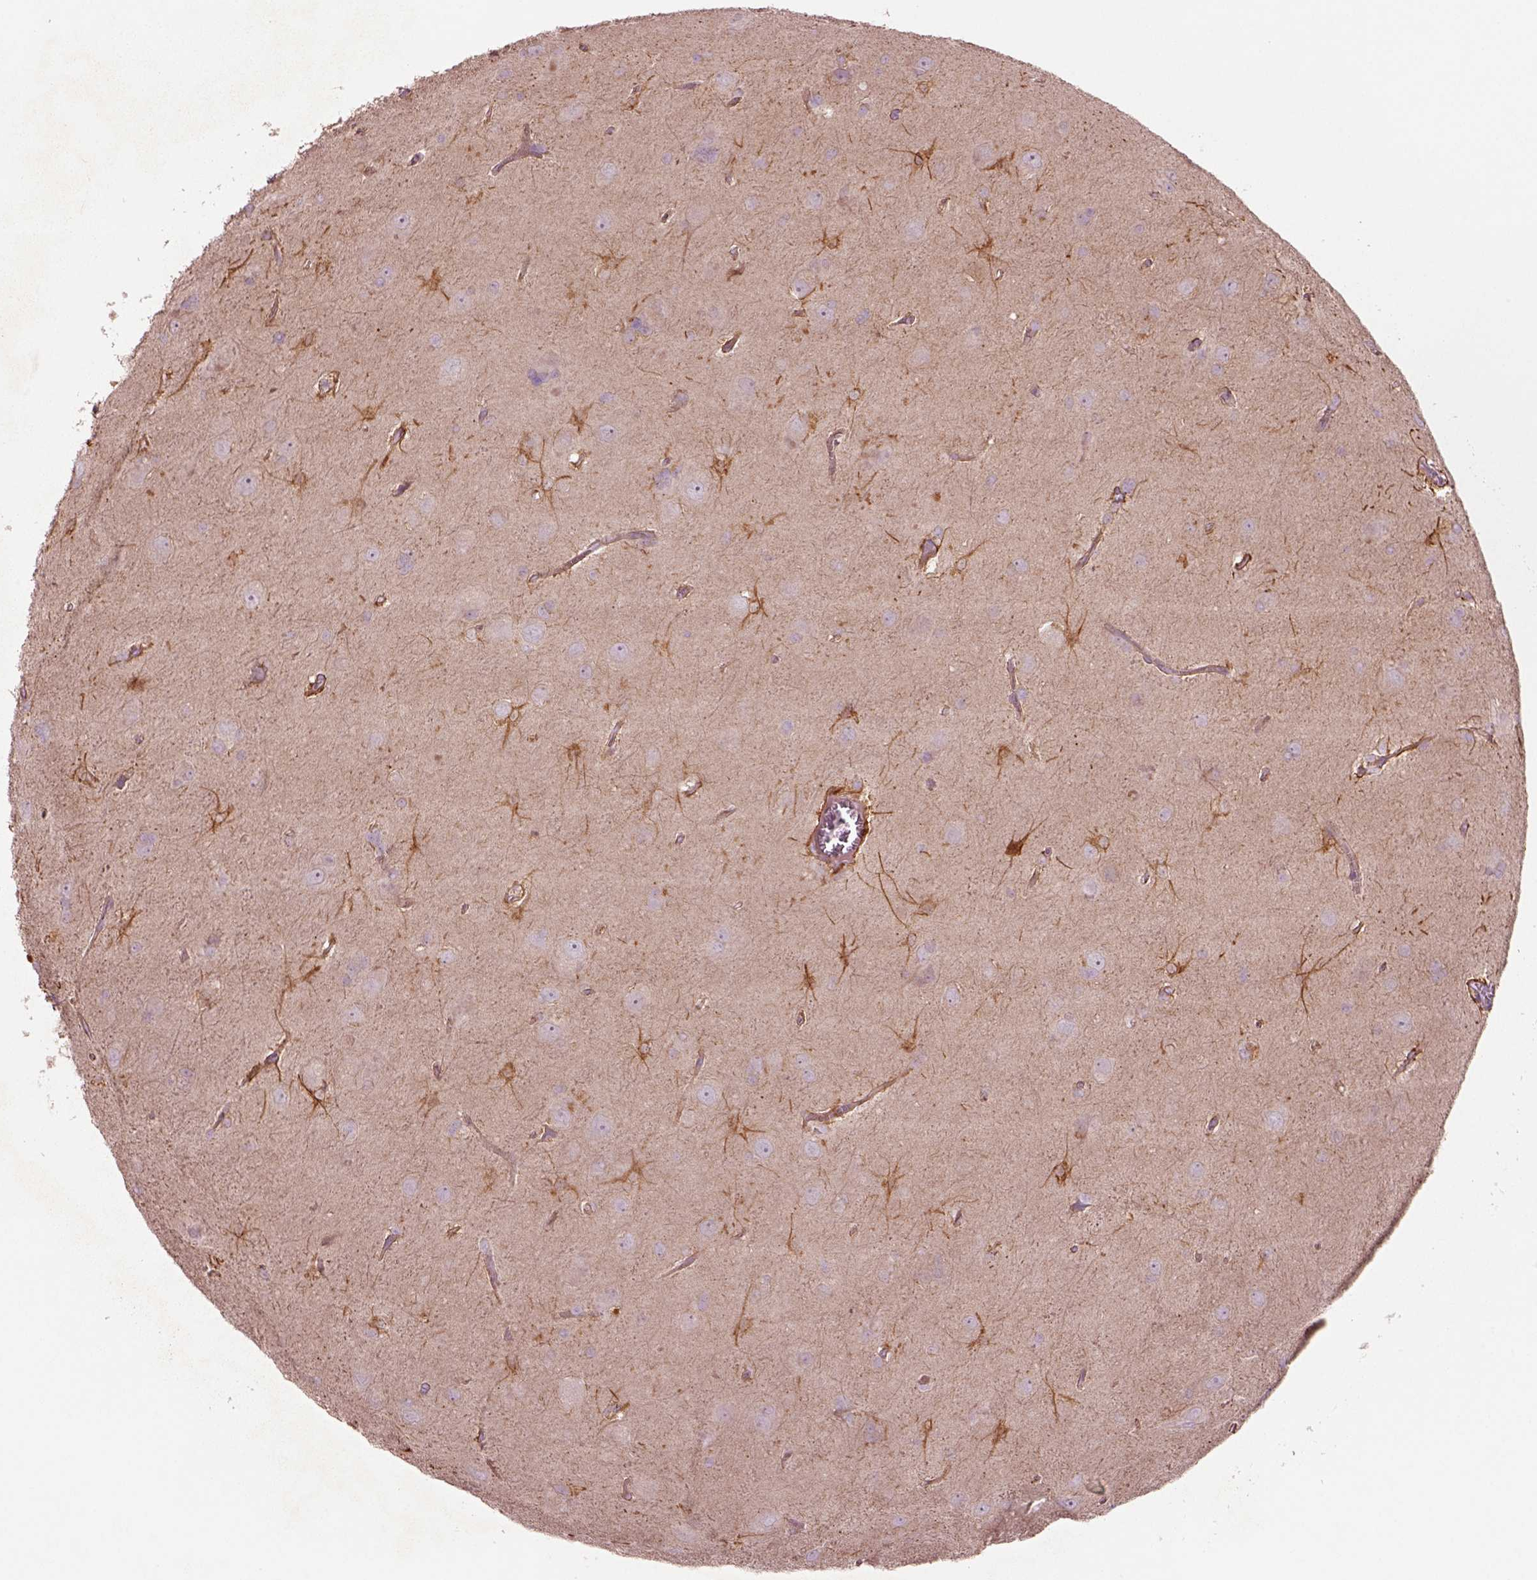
{"staining": {"intensity": "negative", "quantity": "none", "location": "none"}, "tissue": "glioma", "cell_type": "Tumor cells", "image_type": "cancer", "snomed": [{"axis": "morphology", "description": "Glioma, malignant, Low grade"}, {"axis": "topography", "description": "Brain"}], "caption": "Immunohistochemistry (IHC) of human glioma displays no expression in tumor cells.", "gene": "PLPP7", "patient": {"sex": "male", "age": 58}}